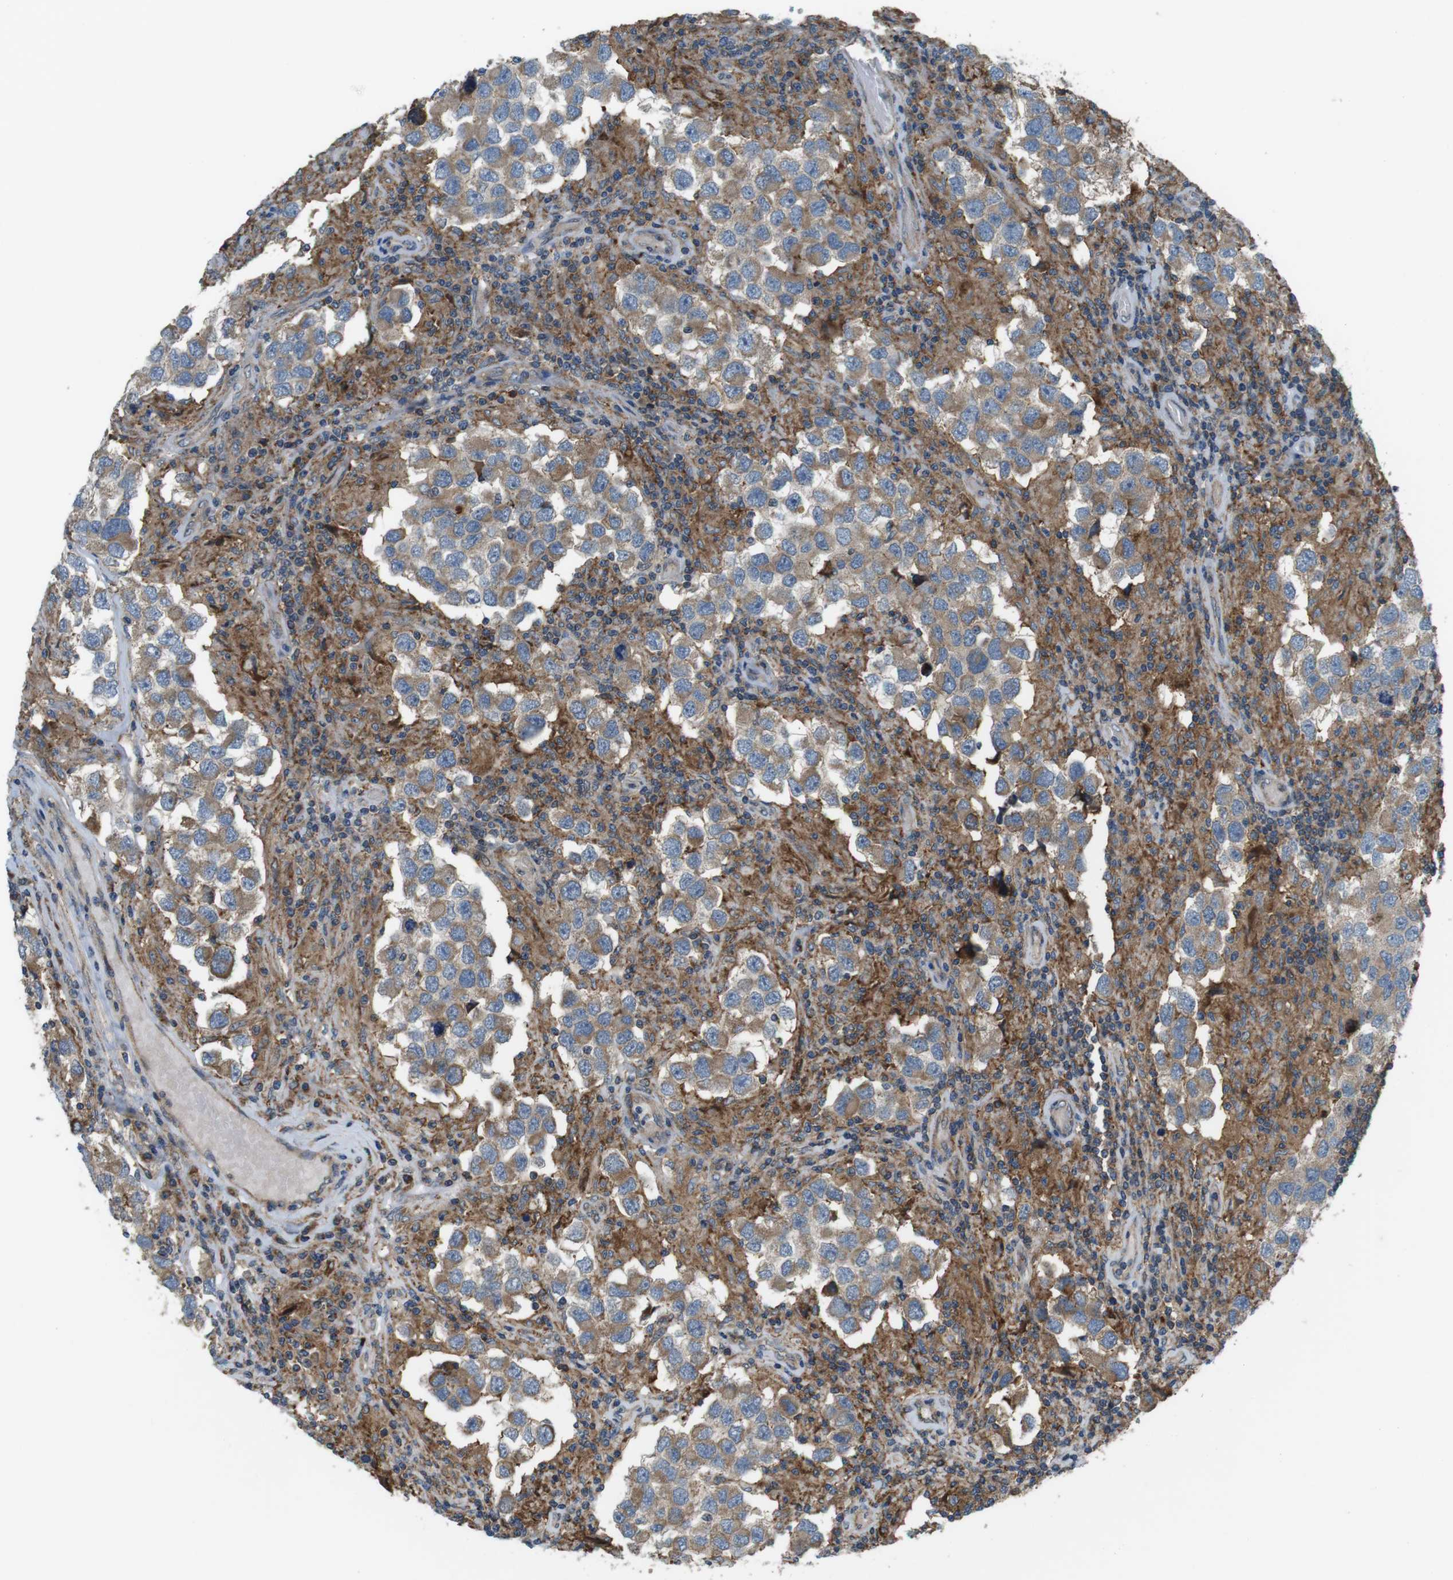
{"staining": {"intensity": "weak", "quantity": ">75%", "location": "cytoplasmic/membranous"}, "tissue": "testis cancer", "cell_type": "Tumor cells", "image_type": "cancer", "snomed": [{"axis": "morphology", "description": "Carcinoma, Embryonal, NOS"}, {"axis": "topography", "description": "Testis"}], "caption": "DAB (3,3'-diaminobenzidine) immunohistochemical staining of testis cancer shows weak cytoplasmic/membranous protein positivity in about >75% of tumor cells. (DAB IHC with brightfield microscopy, high magnification).", "gene": "DDAH2", "patient": {"sex": "male", "age": 21}}